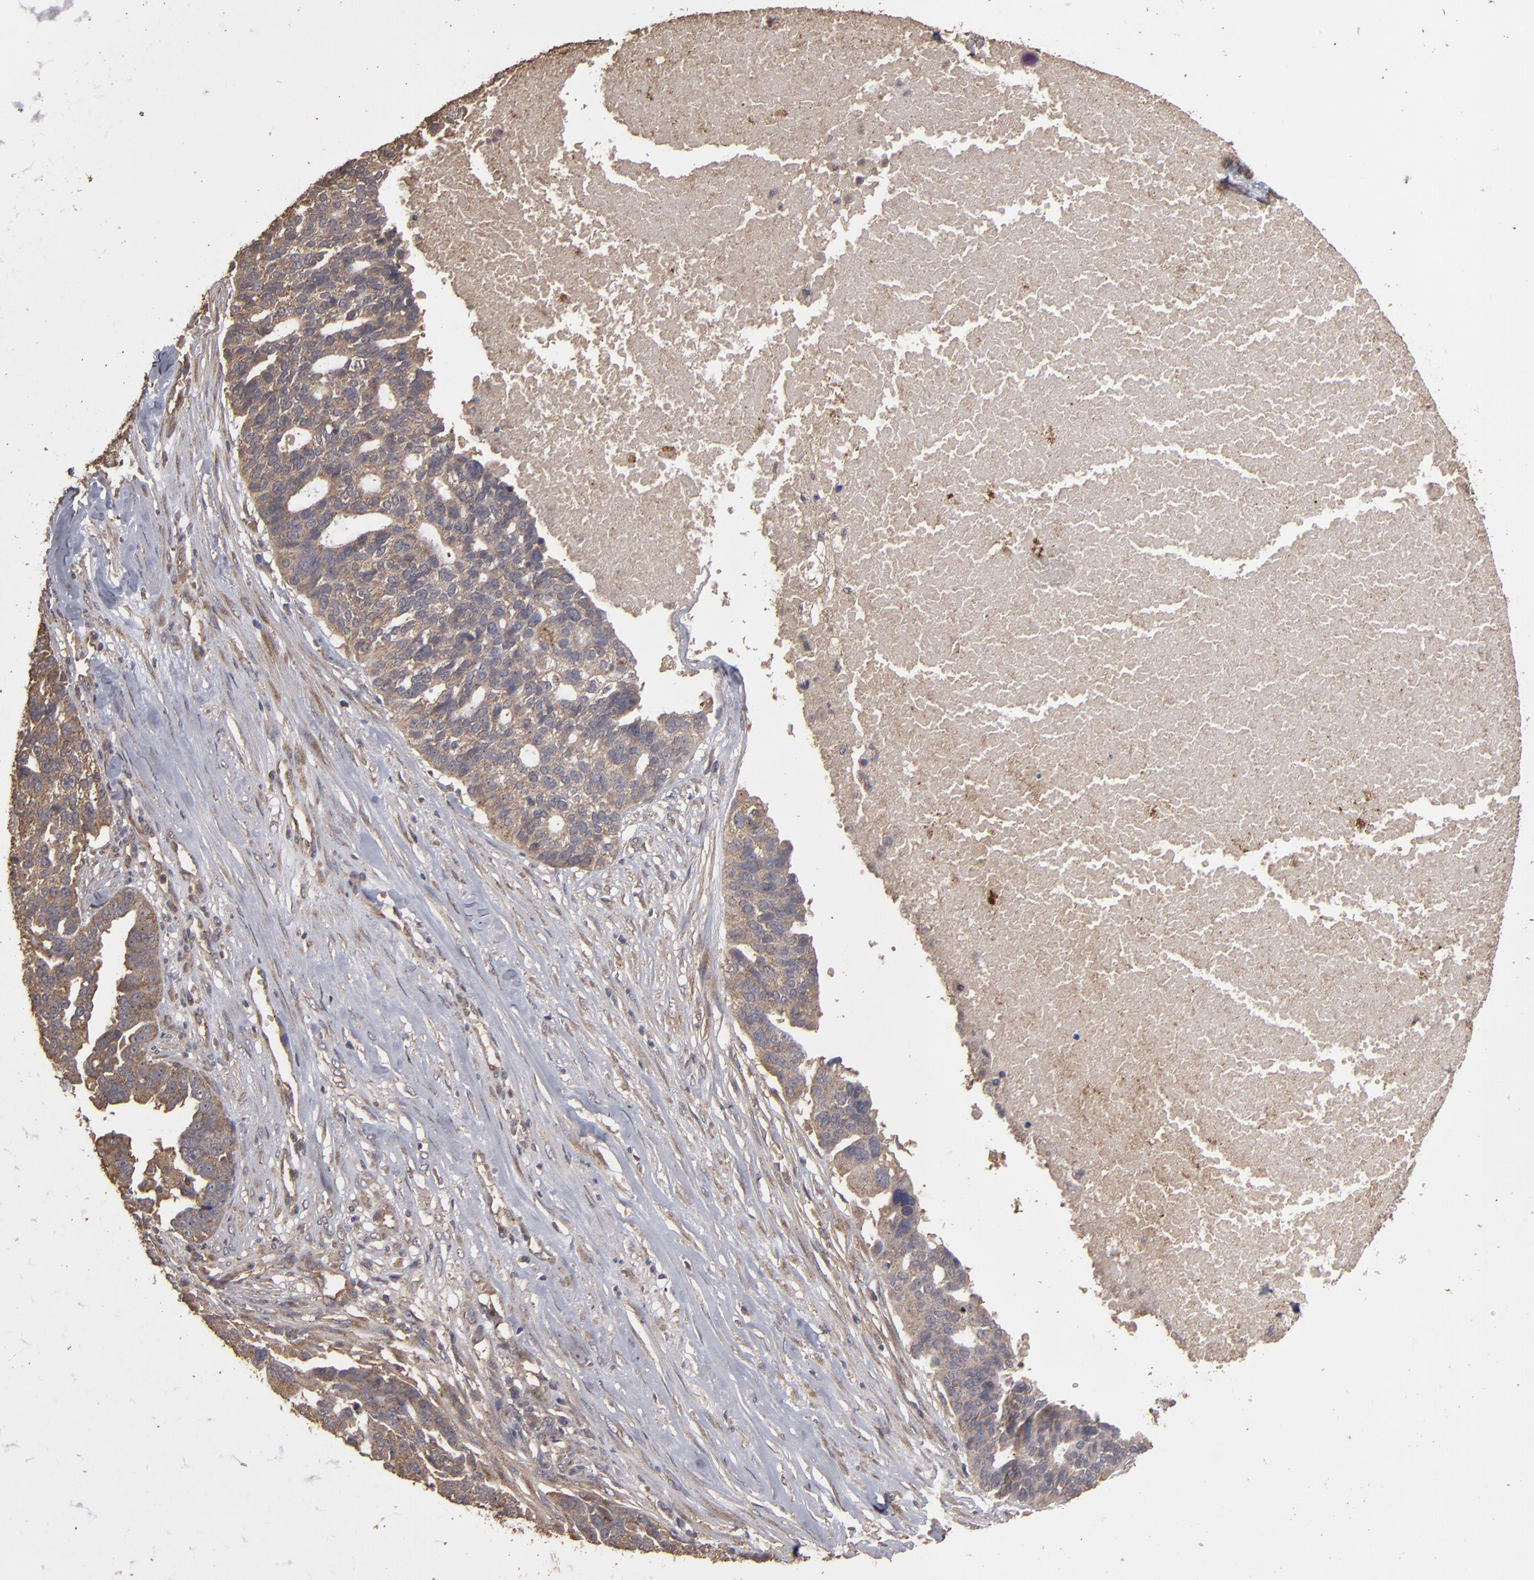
{"staining": {"intensity": "weak", "quantity": ">75%", "location": "cytoplasmic/membranous"}, "tissue": "ovarian cancer", "cell_type": "Tumor cells", "image_type": "cancer", "snomed": [{"axis": "morphology", "description": "Cystadenocarcinoma, serous, NOS"}, {"axis": "topography", "description": "Ovary"}], "caption": "Tumor cells display low levels of weak cytoplasmic/membranous staining in approximately >75% of cells in serous cystadenocarcinoma (ovarian). (DAB = brown stain, brightfield microscopy at high magnification).", "gene": "MMP2", "patient": {"sex": "female", "age": 59}}